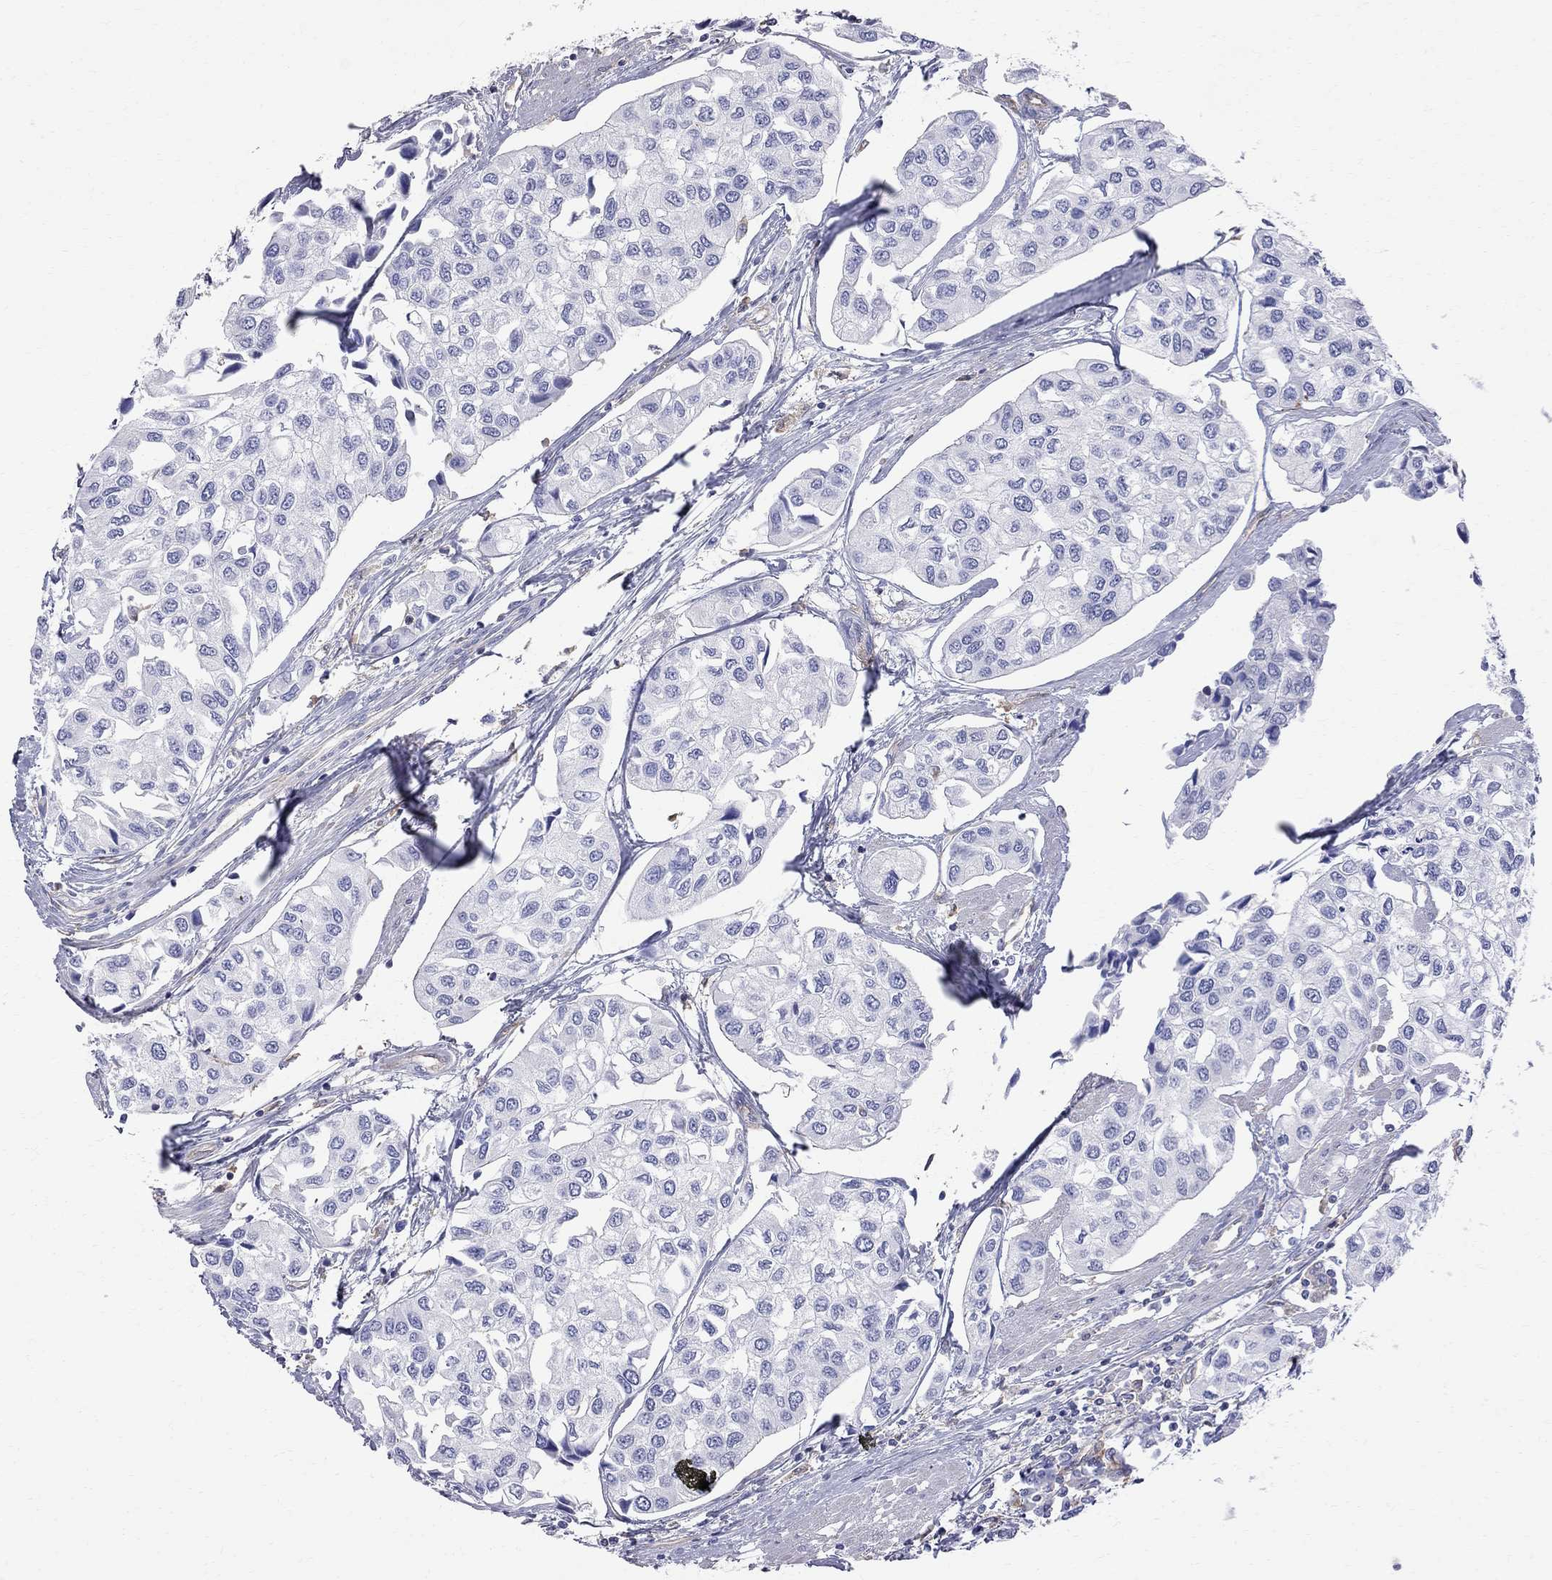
{"staining": {"intensity": "negative", "quantity": "none", "location": "none"}, "tissue": "urothelial cancer", "cell_type": "Tumor cells", "image_type": "cancer", "snomed": [{"axis": "morphology", "description": "Urothelial carcinoma, High grade"}, {"axis": "topography", "description": "Urinary bladder"}], "caption": "Tumor cells are negative for protein expression in human urothelial carcinoma (high-grade).", "gene": "ABI3", "patient": {"sex": "male", "age": 73}}